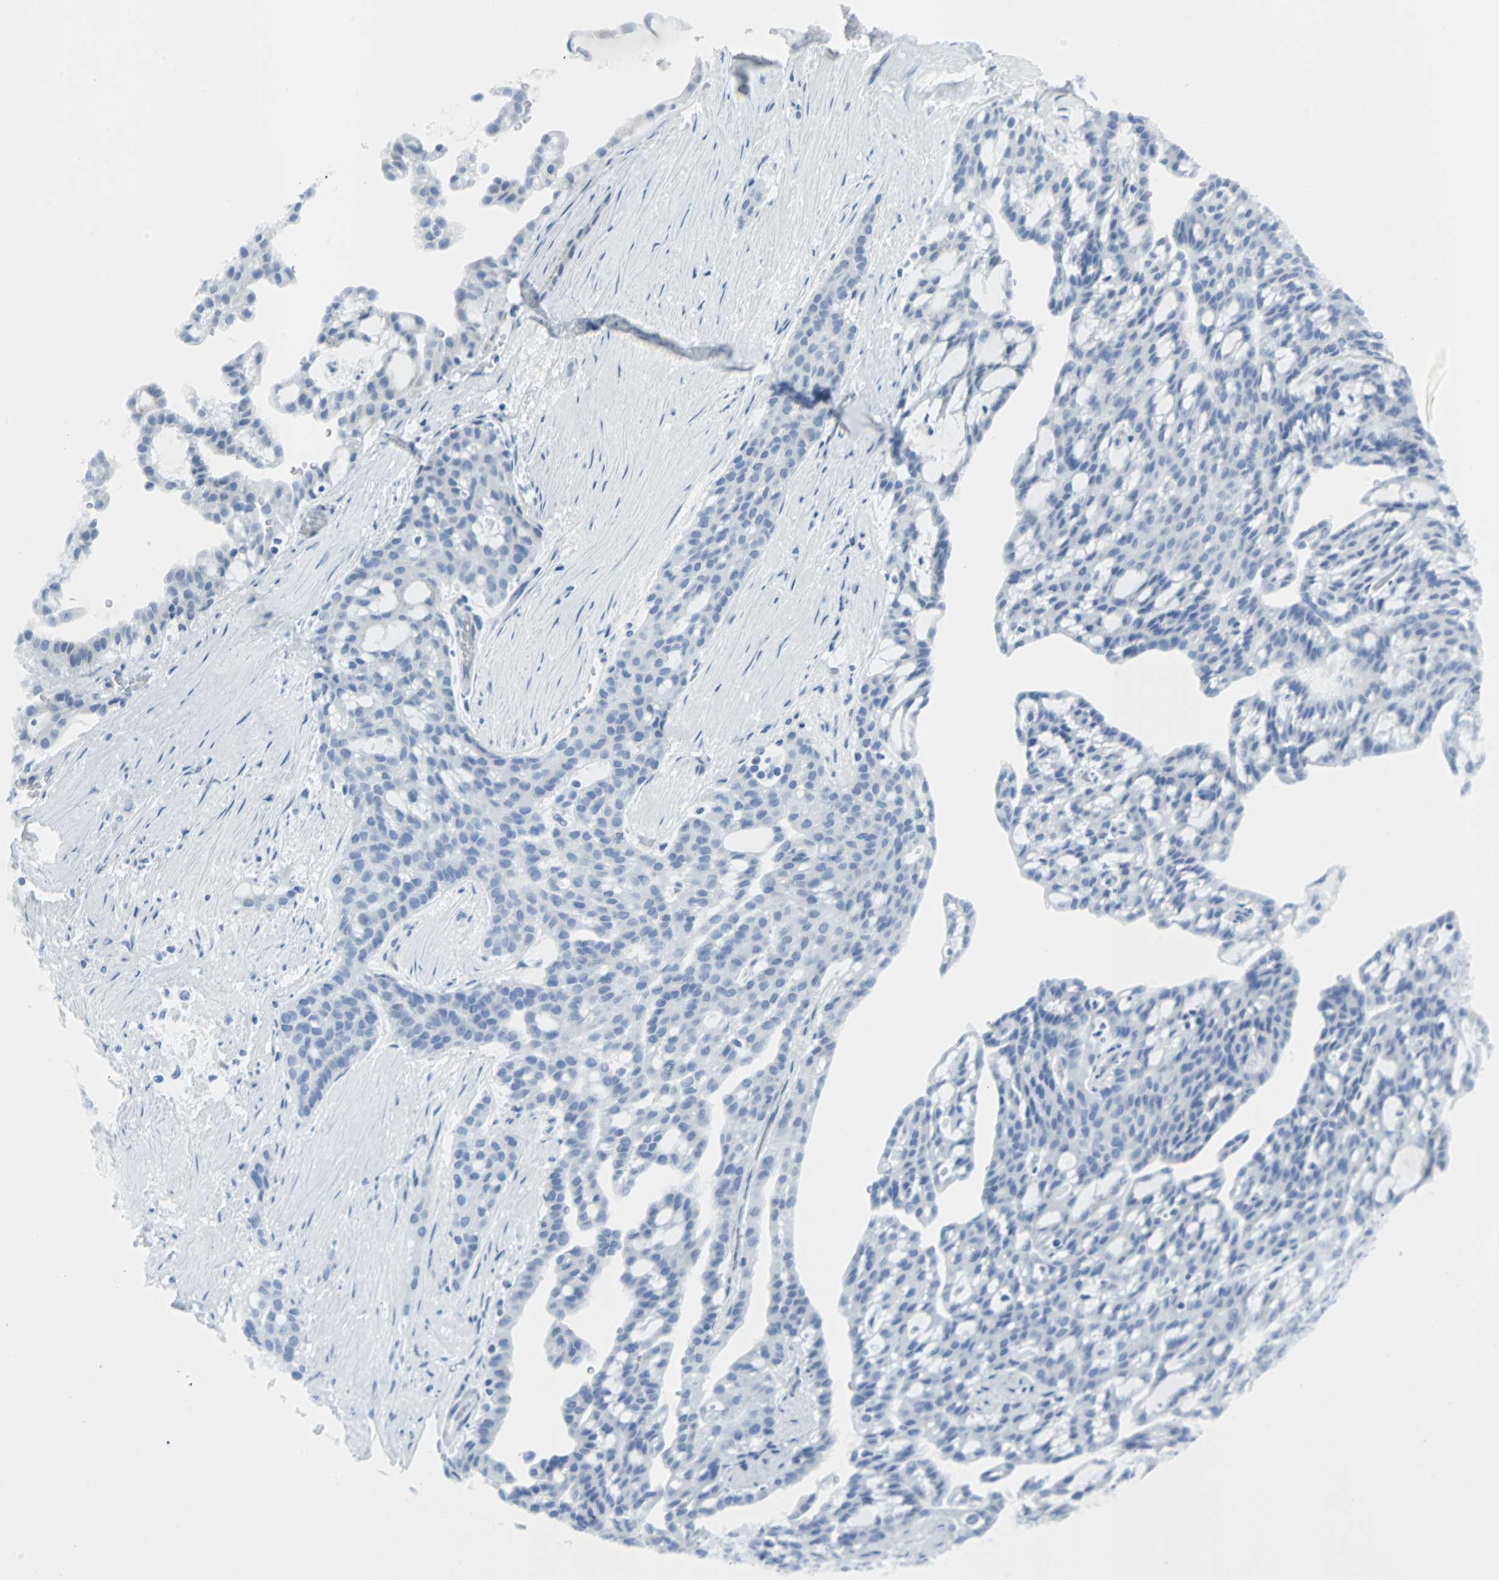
{"staining": {"intensity": "negative", "quantity": "none", "location": "none"}, "tissue": "renal cancer", "cell_type": "Tumor cells", "image_type": "cancer", "snomed": [{"axis": "morphology", "description": "Adenocarcinoma, NOS"}, {"axis": "topography", "description": "Kidney"}], "caption": "The photomicrograph exhibits no significant positivity in tumor cells of renal adenocarcinoma. The staining is performed using DAB brown chromogen with nuclei counter-stained in using hematoxylin.", "gene": "DNAI2", "patient": {"sex": "male", "age": 63}}